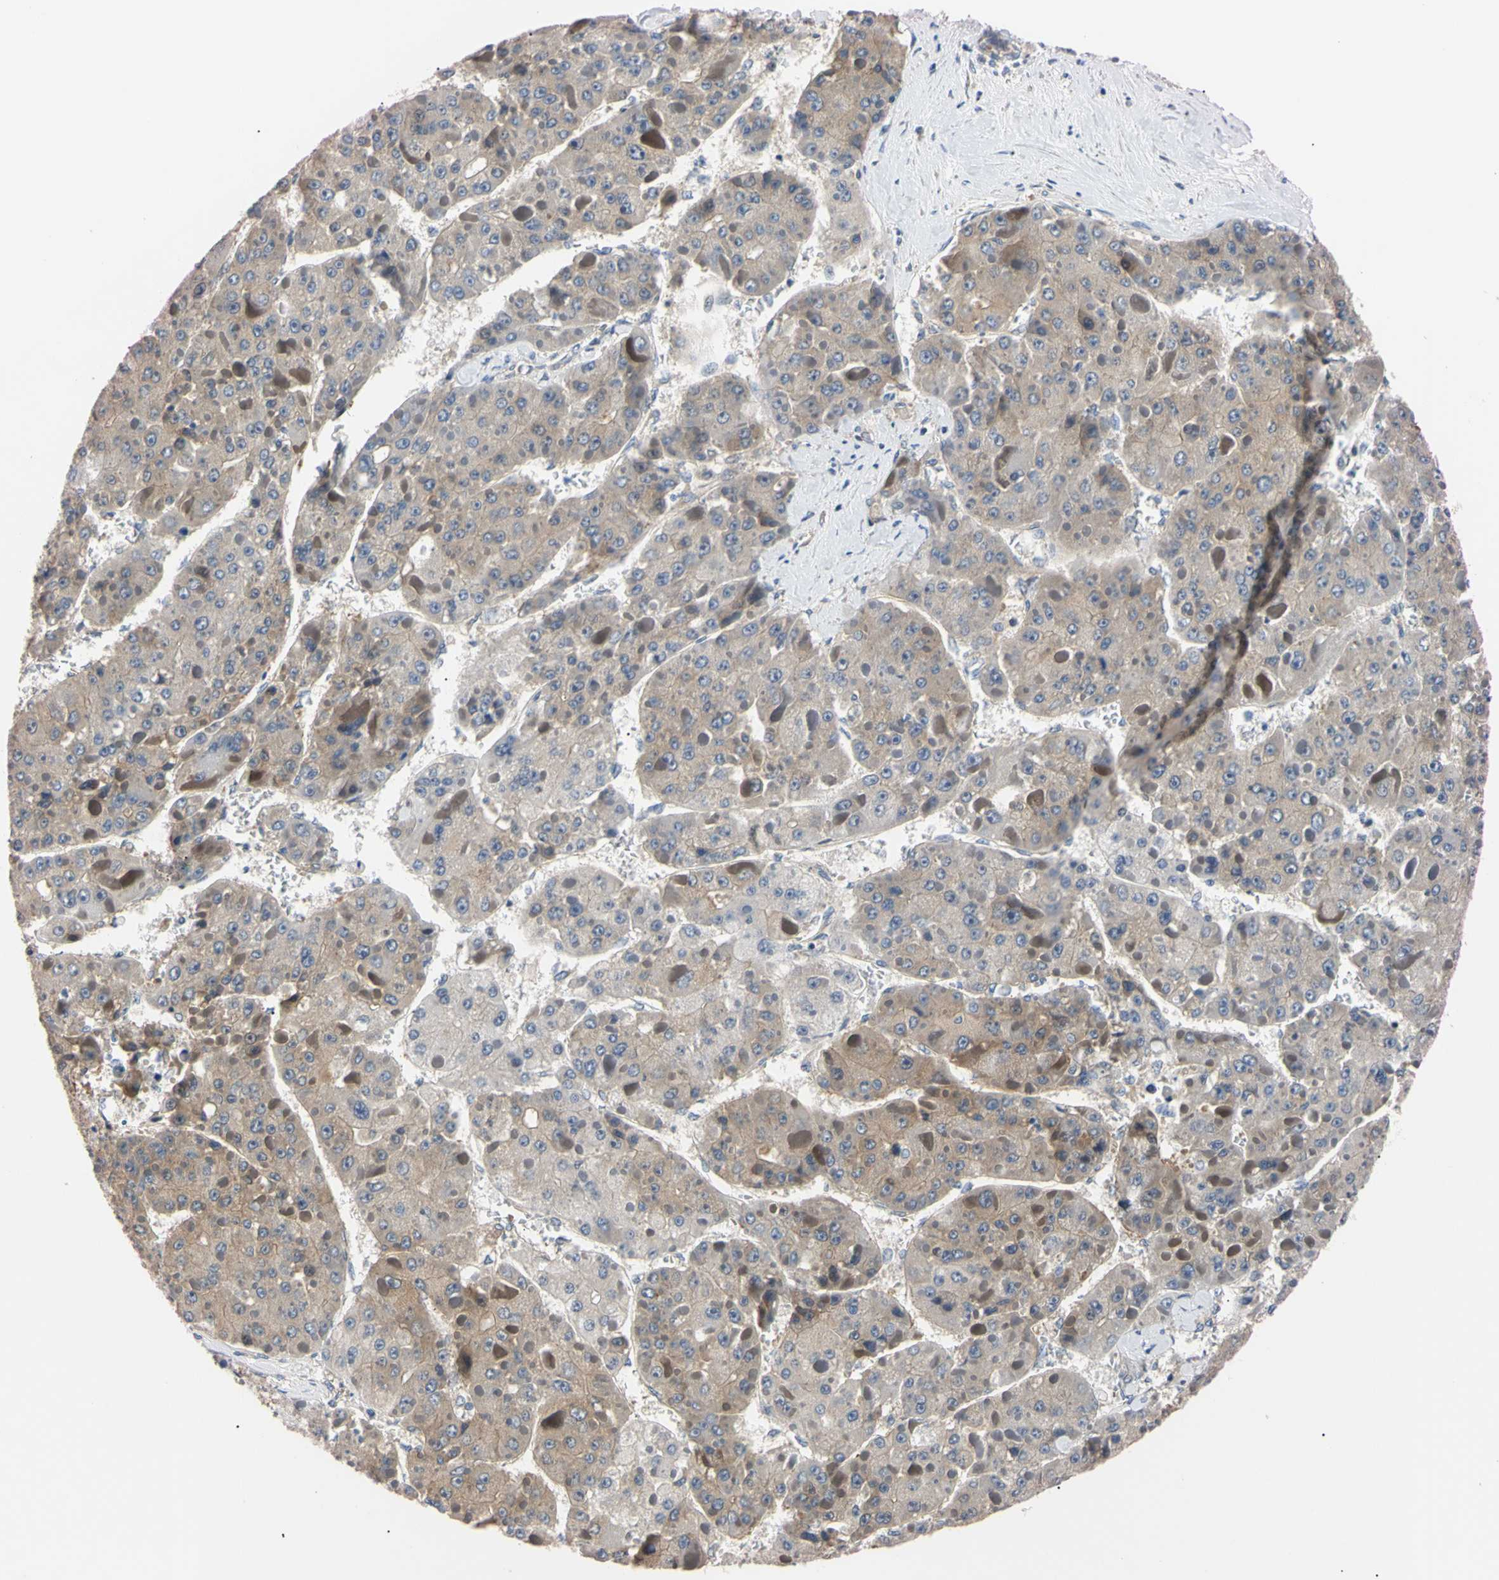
{"staining": {"intensity": "weak", "quantity": ">75%", "location": "cytoplasmic/membranous"}, "tissue": "liver cancer", "cell_type": "Tumor cells", "image_type": "cancer", "snomed": [{"axis": "morphology", "description": "Carcinoma, Hepatocellular, NOS"}, {"axis": "topography", "description": "Liver"}], "caption": "Protein staining by immunohistochemistry (IHC) exhibits weak cytoplasmic/membranous expression in approximately >75% of tumor cells in hepatocellular carcinoma (liver). (DAB (3,3'-diaminobenzidine) IHC with brightfield microscopy, high magnification).", "gene": "RARS1", "patient": {"sex": "female", "age": 73}}